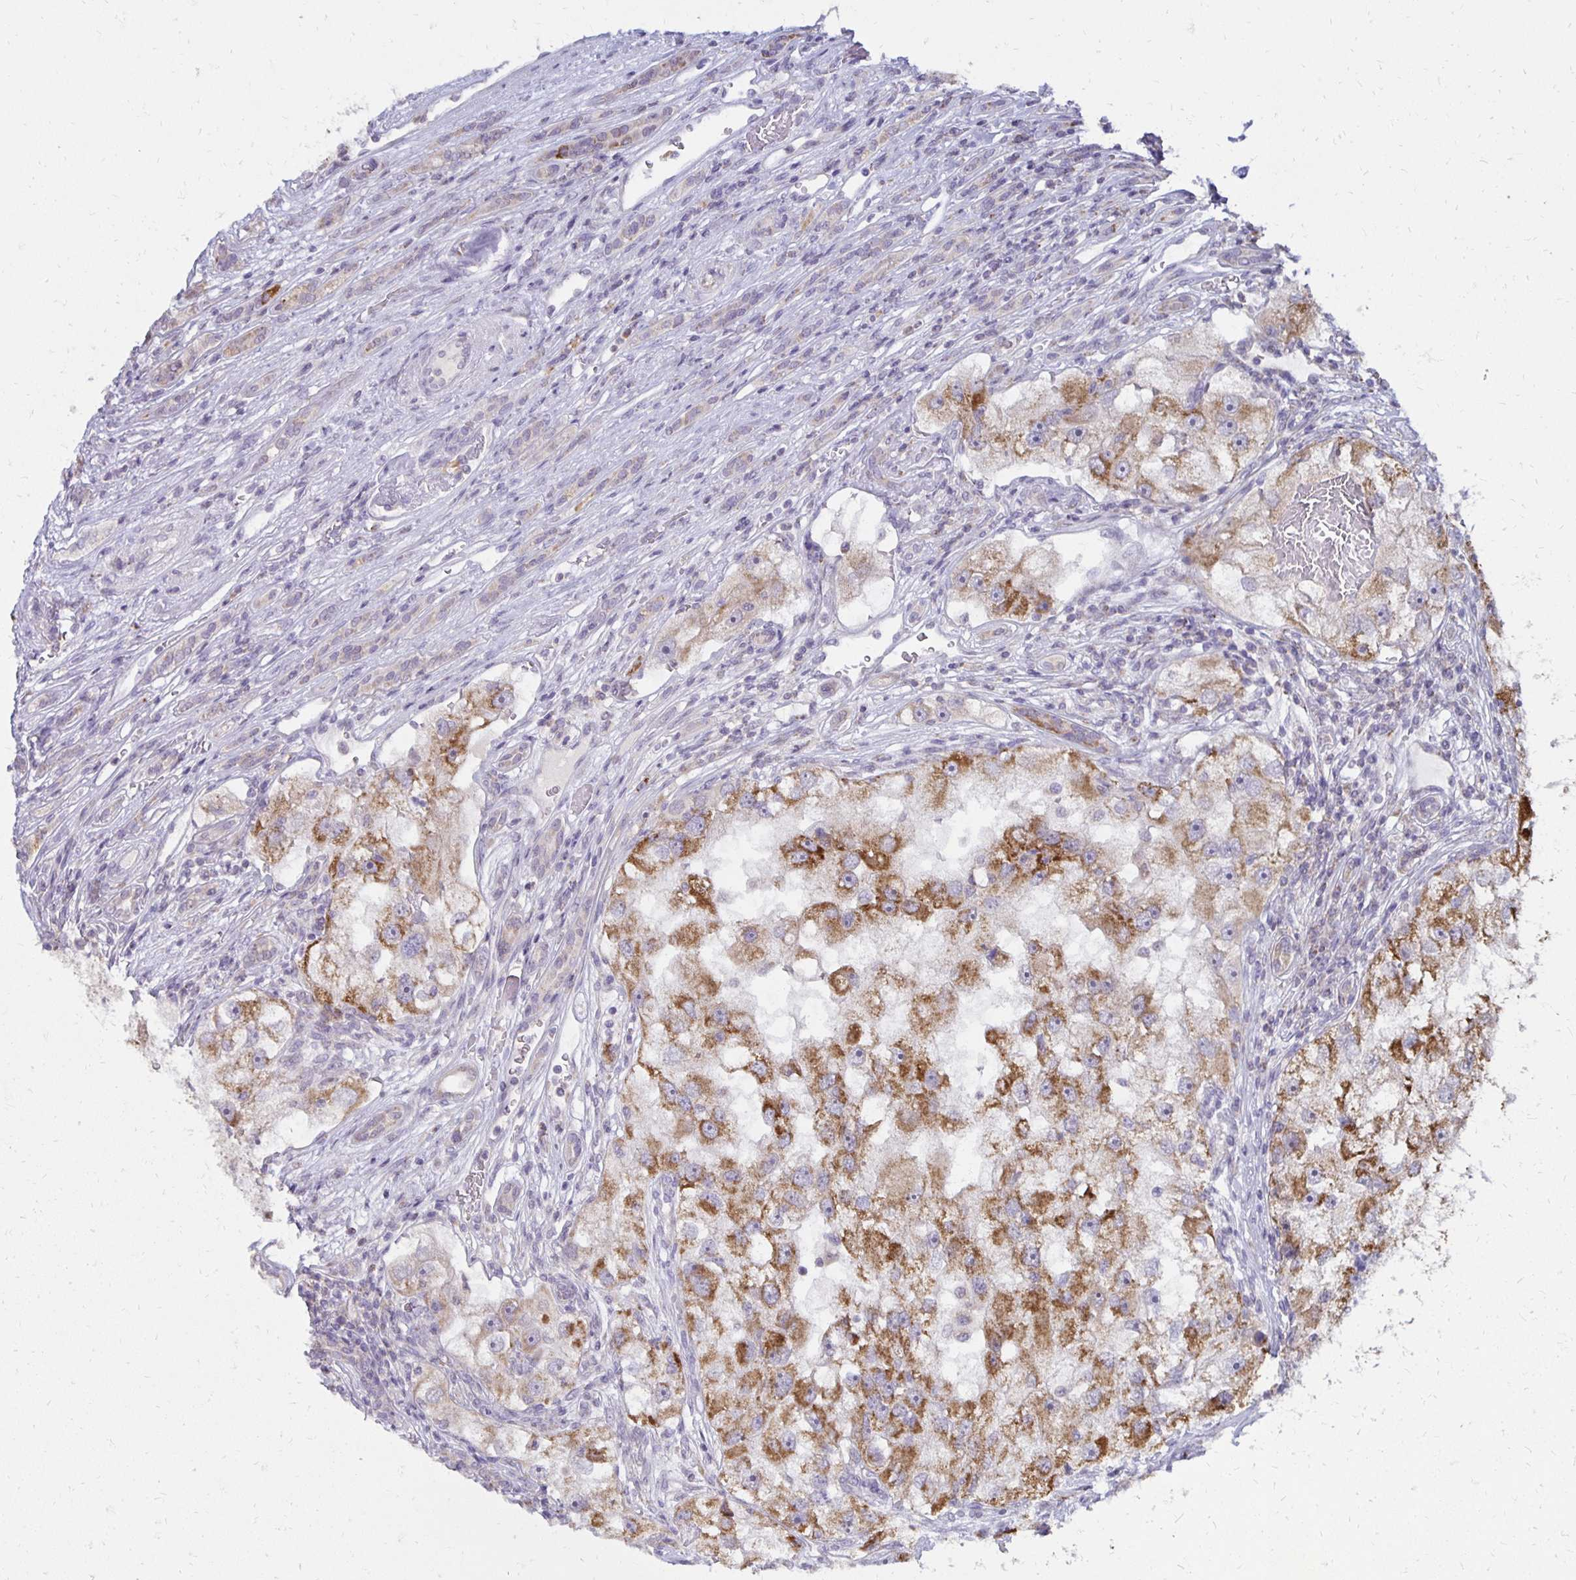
{"staining": {"intensity": "moderate", "quantity": ">75%", "location": "cytoplasmic/membranous"}, "tissue": "renal cancer", "cell_type": "Tumor cells", "image_type": "cancer", "snomed": [{"axis": "morphology", "description": "Adenocarcinoma, NOS"}, {"axis": "topography", "description": "Kidney"}], "caption": "A photomicrograph of human renal cancer (adenocarcinoma) stained for a protein reveals moderate cytoplasmic/membranous brown staining in tumor cells.", "gene": "IER3", "patient": {"sex": "male", "age": 63}}